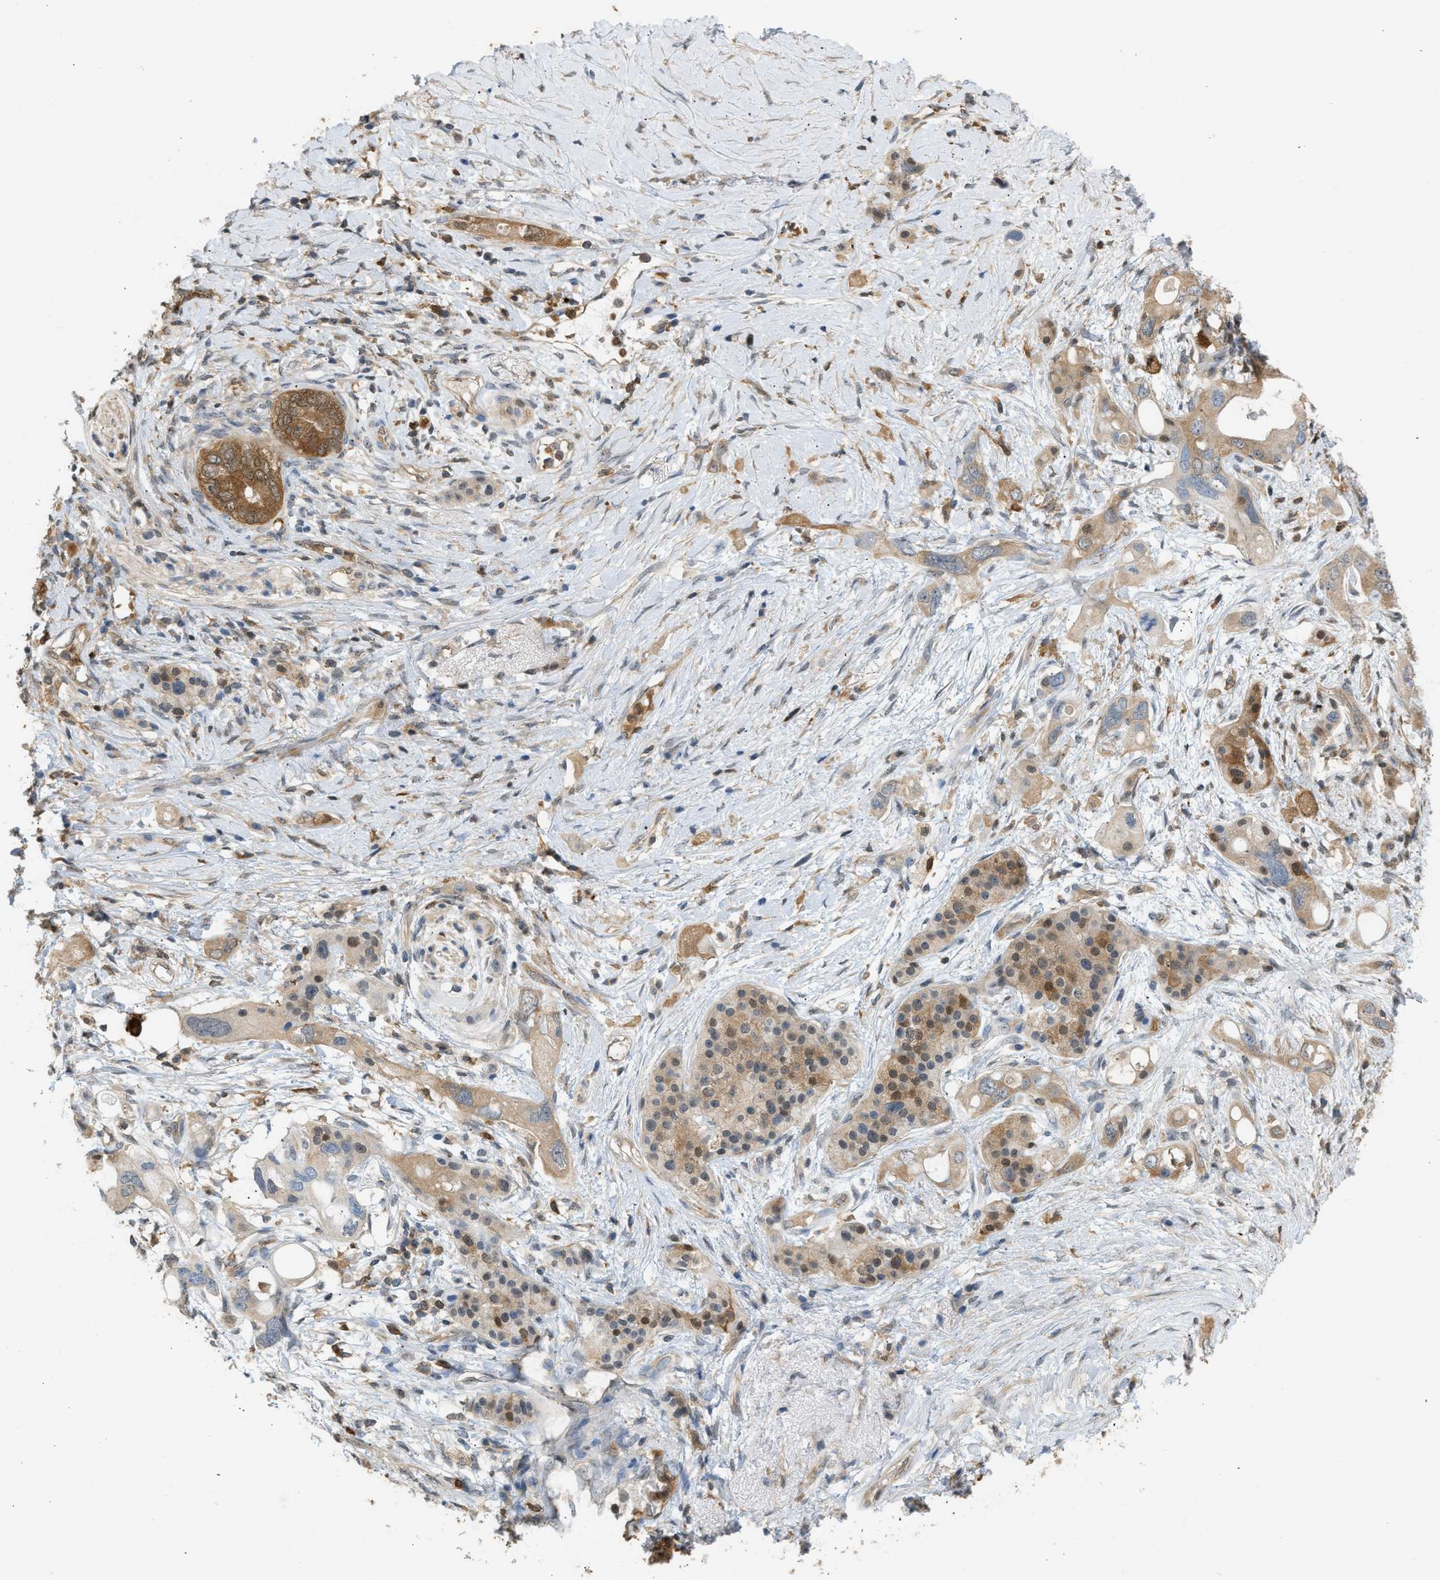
{"staining": {"intensity": "moderate", "quantity": "25%-75%", "location": "cytoplasmic/membranous,nuclear"}, "tissue": "pancreatic cancer", "cell_type": "Tumor cells", "image_type": "cancer", "snomed": [{"axis": "morphology", "description": "Adenocarcinoma, NOS"}, {"axis": "topography", "description": "Pancreas"}], "caption": "Tumor cells reveal medium levels of moderate cytoplasmic/membranous and nuclear staining in approximately 25%-75% of cells in human pancreatic cancer (adenocarcinoma). (DAB (3,3'-diaminobenzidine) IHC, brown staining for protein, blue staining for nuclei).", "gene": "ENO1", "patient": {"sex": "female", "age": 56}}